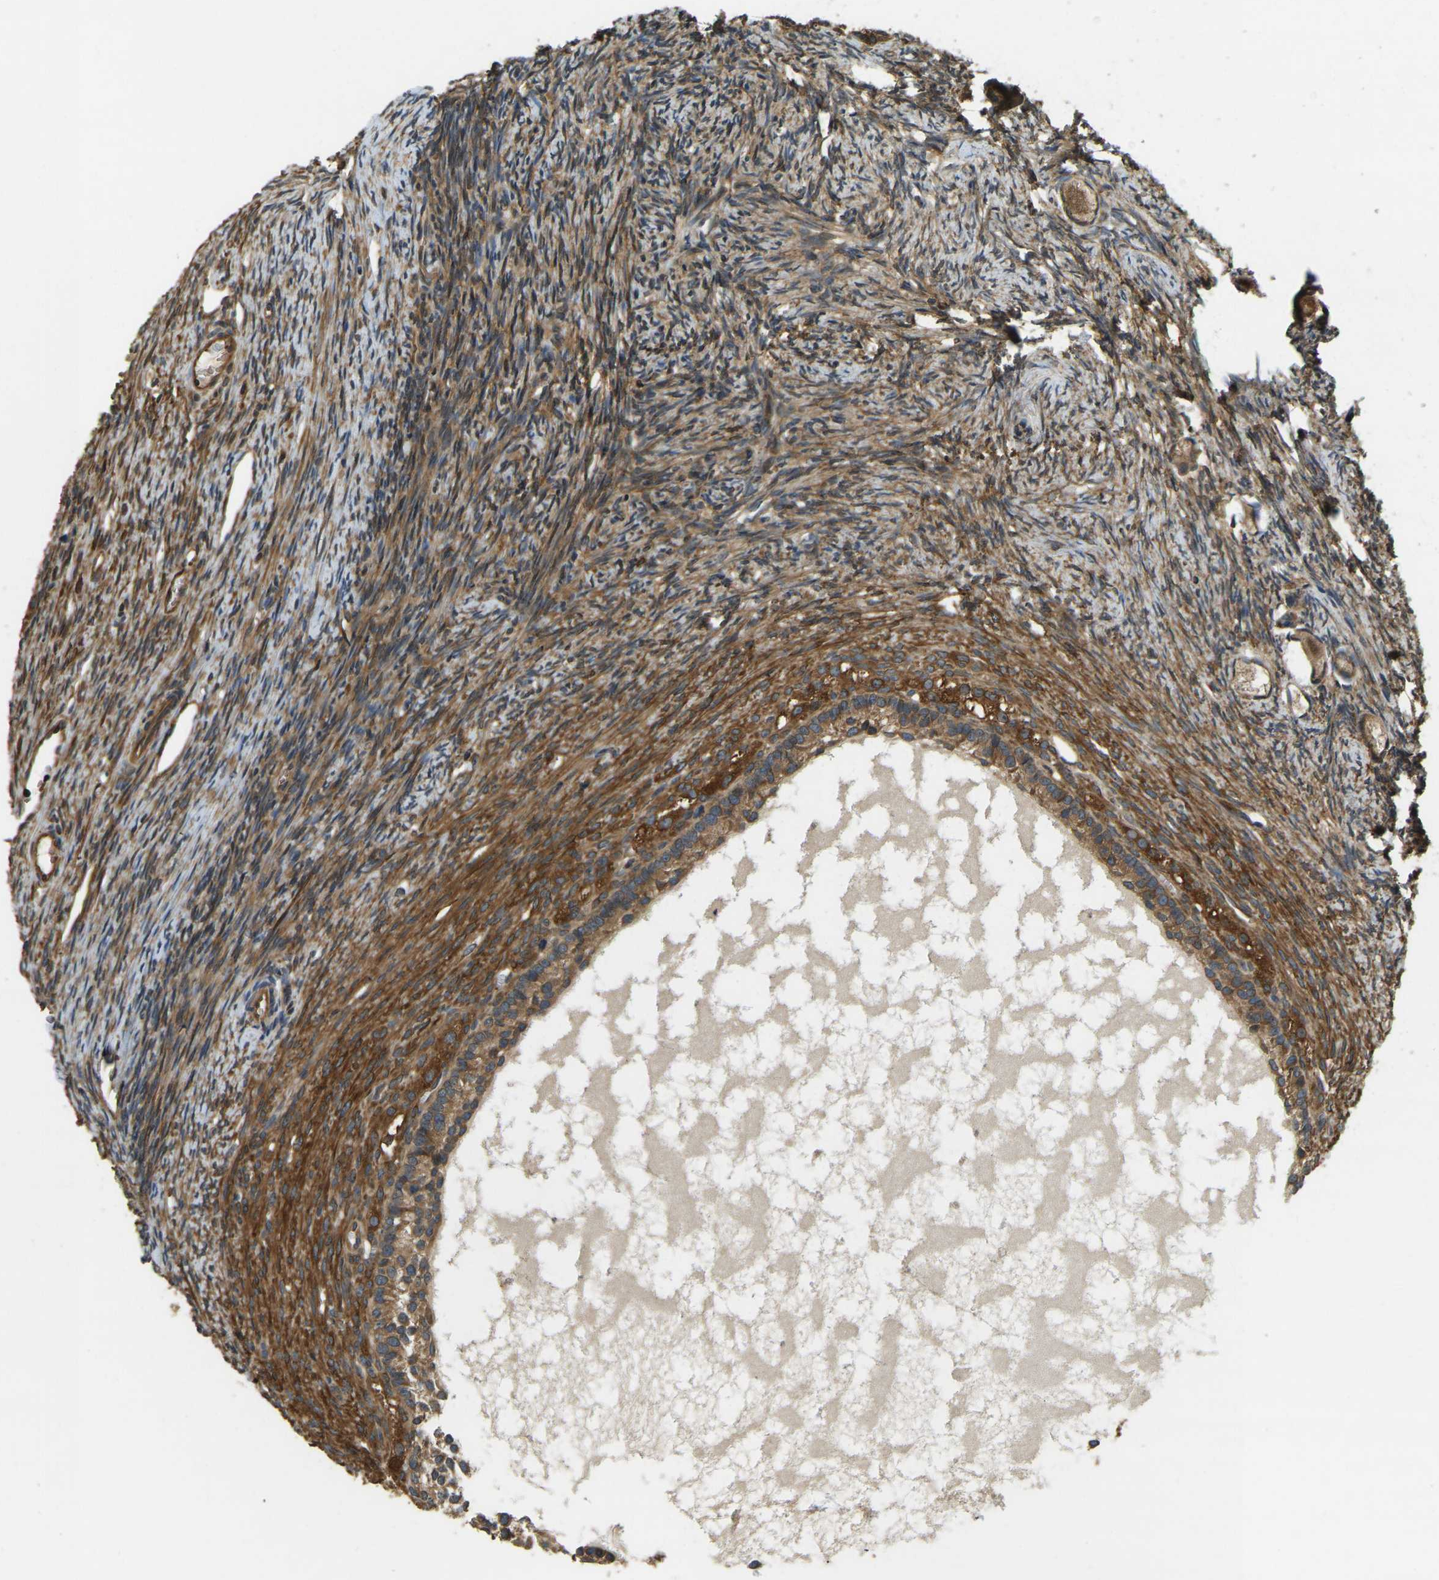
{"staining": {"intensity": "moderate", "quantity": ">75%", "location": "cytoplasmic/membranous"}, "tissue": "ovary", "cell_type": "Follicle cells", "image_type": "normal", "snomed": [{"axis": "morphology", "description": "Normal tissue, NOS"}, {"axis": "topography", "description": "Ovary"}], "caption": "IHC of benign human ovary demonstrates medium levels of moderate cytoplasmic/membranous staining in about >75% of follicle cells. The staining was performed using DAB, with brown indicating positive protein expression. Nuclei are stained blue with hematoxylin.", "gene": "ERGIC1", "patient": {"sex": "female", "age": 27}}